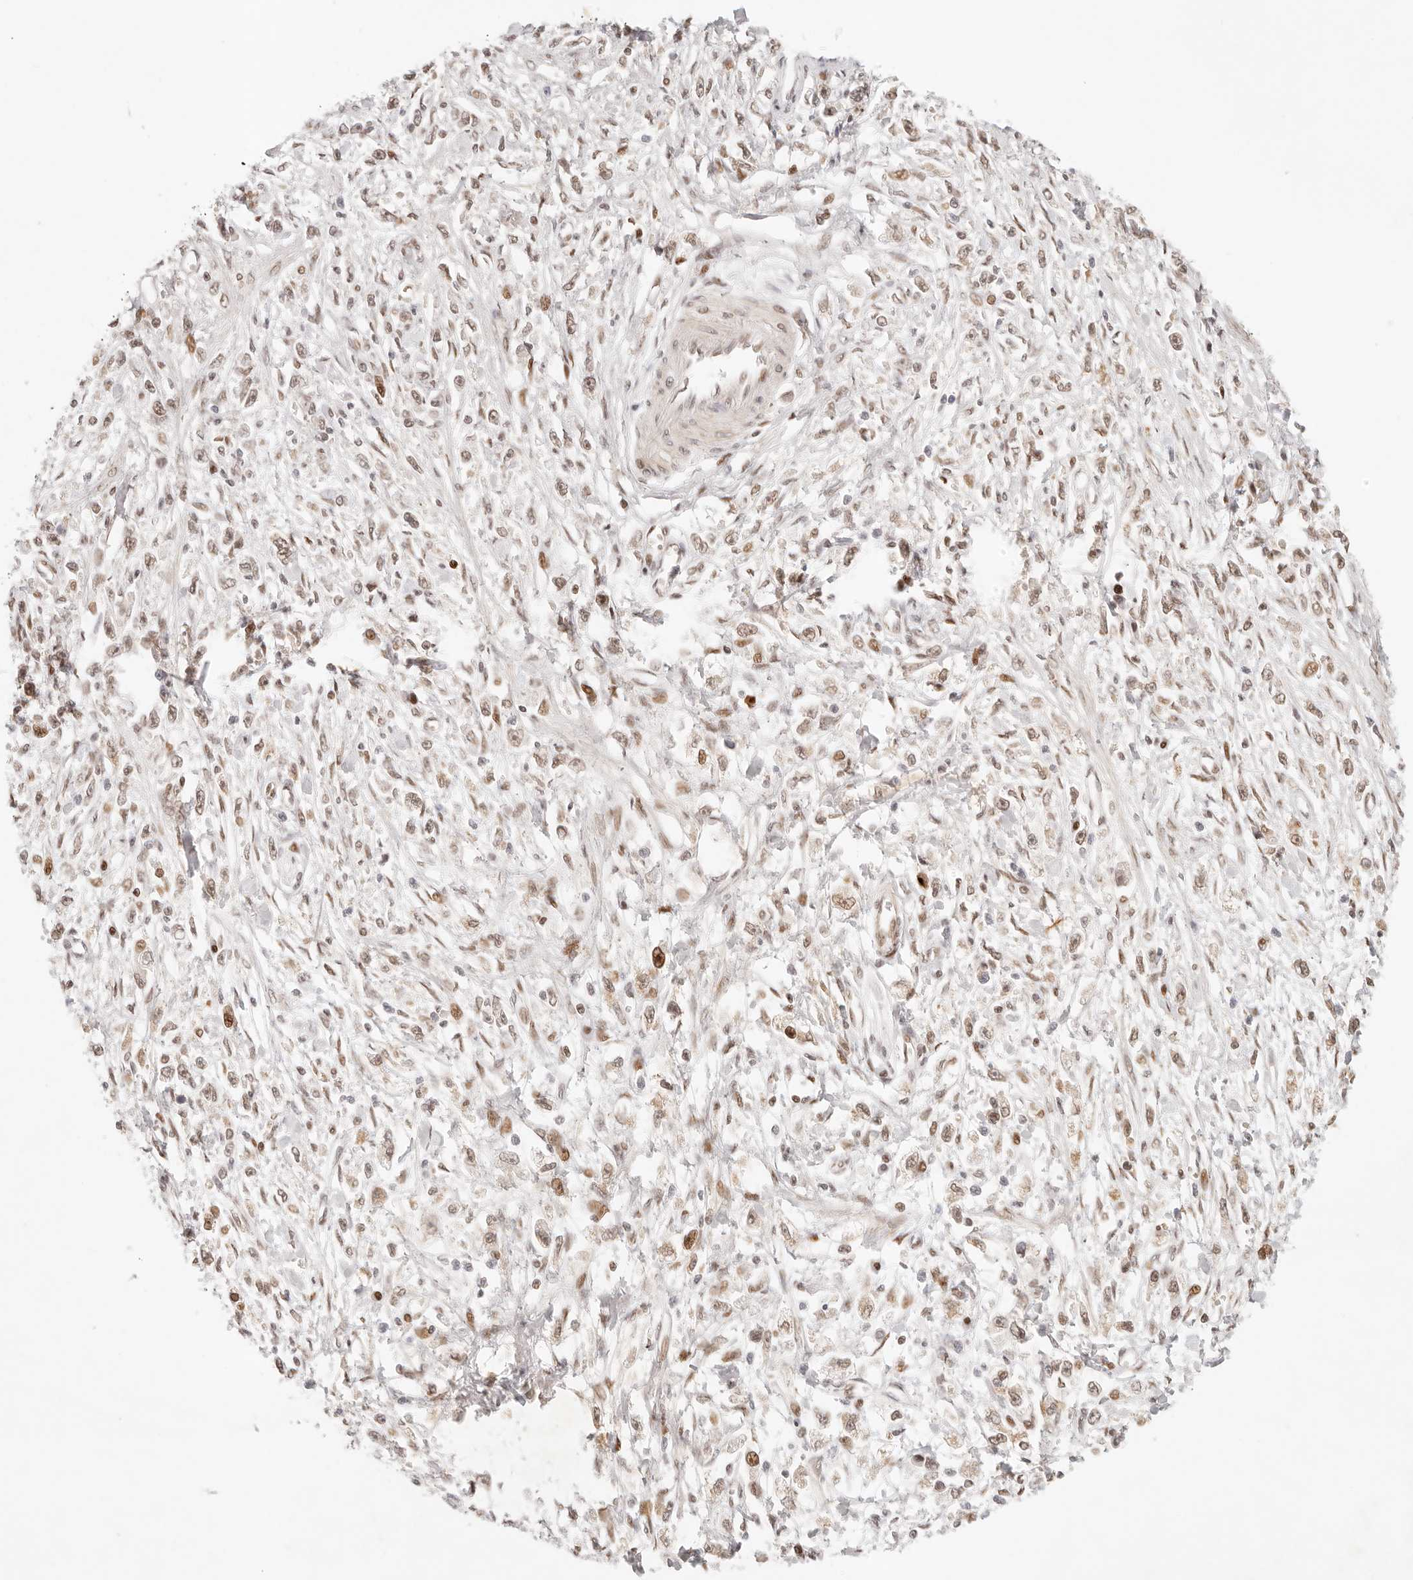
{"staining": {"intensity": "moderate", "quantity": ">75%", "location": "nuclear"}, "tissue": "stomach cancer", "cell_type": "Tumor cells", "image_type": "cancer", "snomed": [{"axis": "morphology", "description": "Adenocarcinoma, NOS"}, {"axis": "topography", "description": "Stomach"}], "caption": "A high-resolution photomicrograph shows IHC staining of stomach cancer, which reveals moderate nuclear staining in about >75% of tumor cells.", "gene": "HOXC5", "patient": {"sex": "female", "age": 59}}